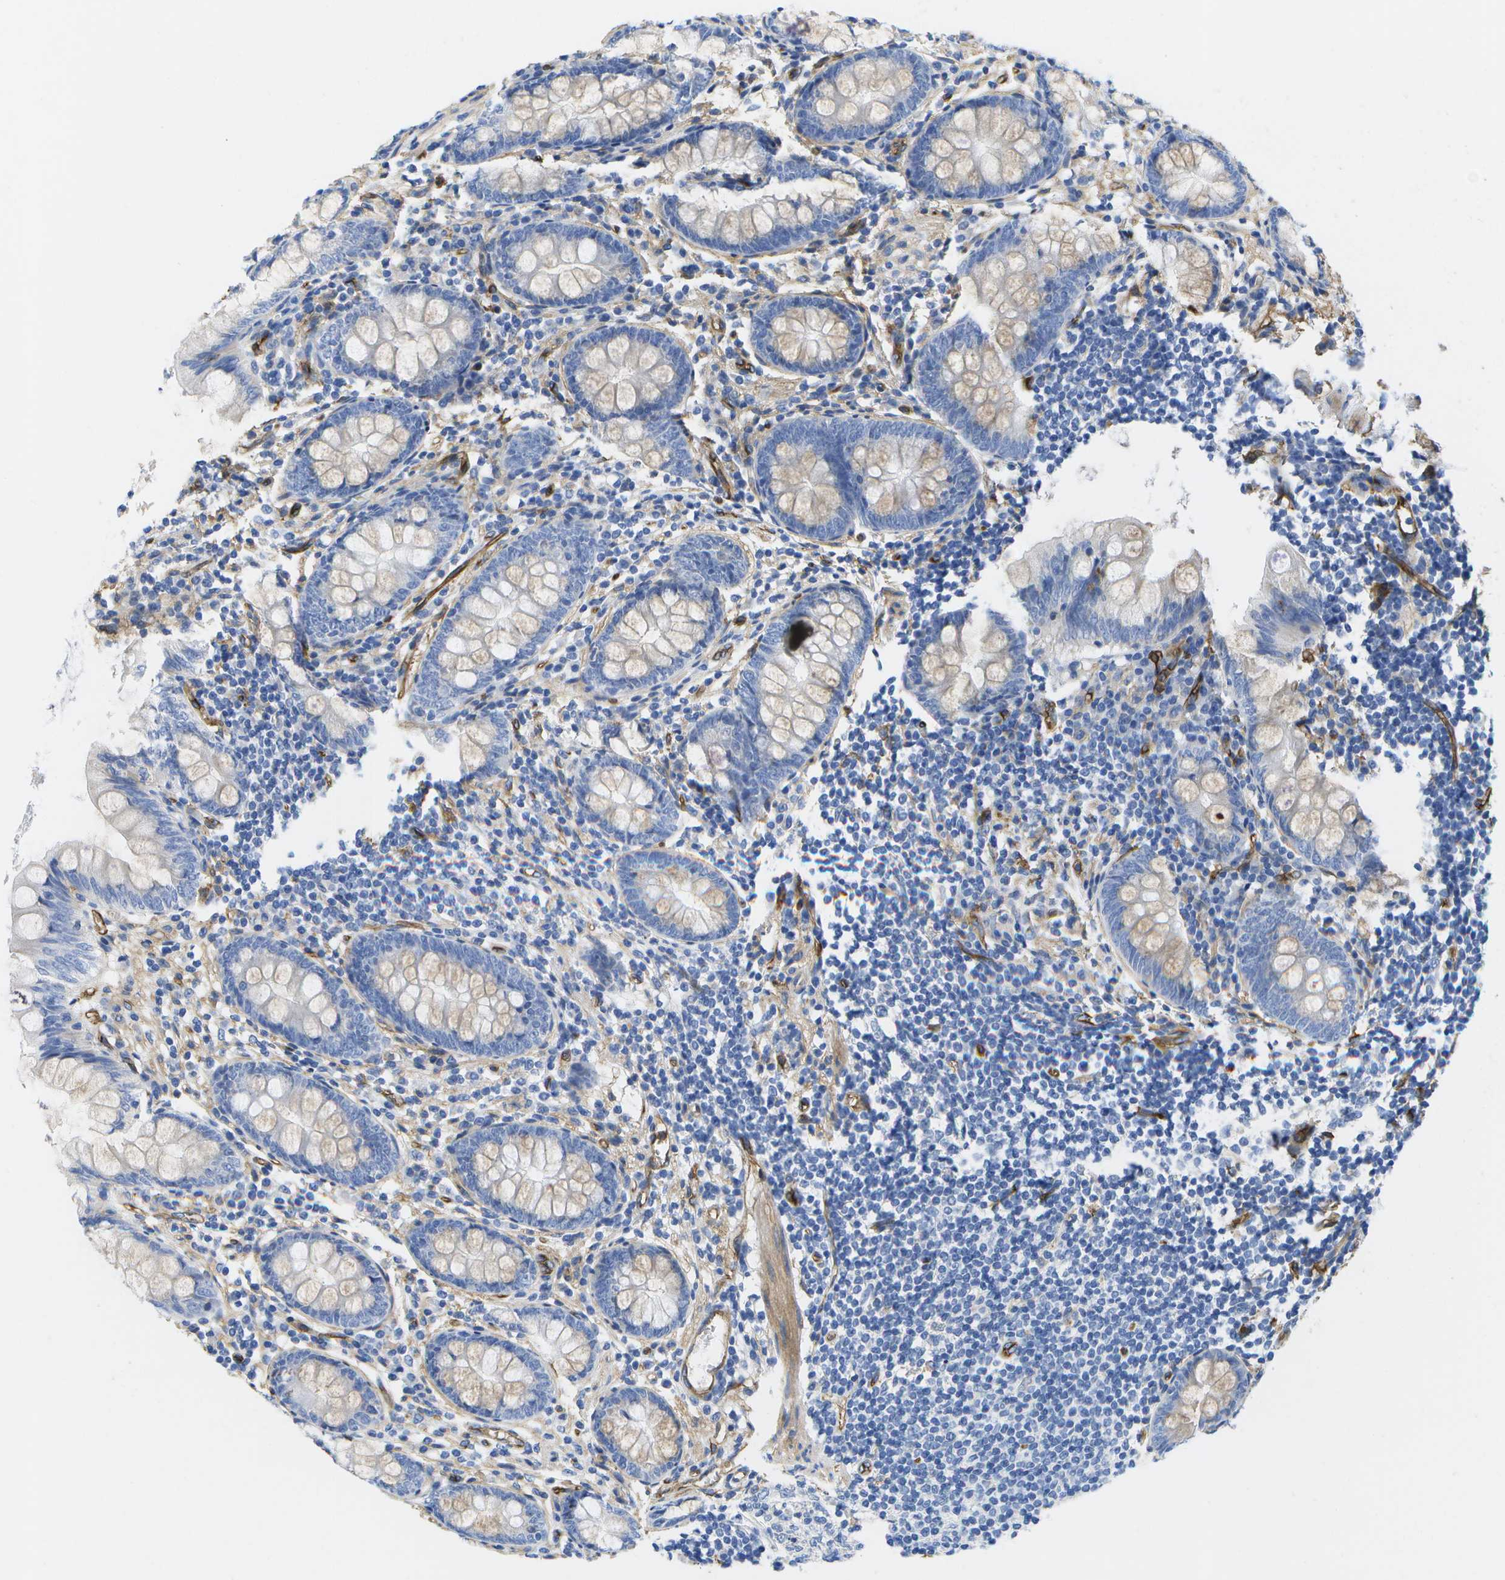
{"staining": {"intensity": "weak", "quantity": "<25%", "location": "cytoplasmic/membranous"}, "tissue": "appendix", "cell_type": "Glandular cells", "image_type": "normal", "snomed": [{"axis": "morphology", "description": "Normal tissue, NOS"}, {"axis": "topography", "description": "Appendix"}], "caption": "The image displays no significant positivity in glandular cells of appendix. (DAB IHC with hematoxylin counter stain).", "gene": "DYSF", "patient": {"sex": "female", "age": 77}}